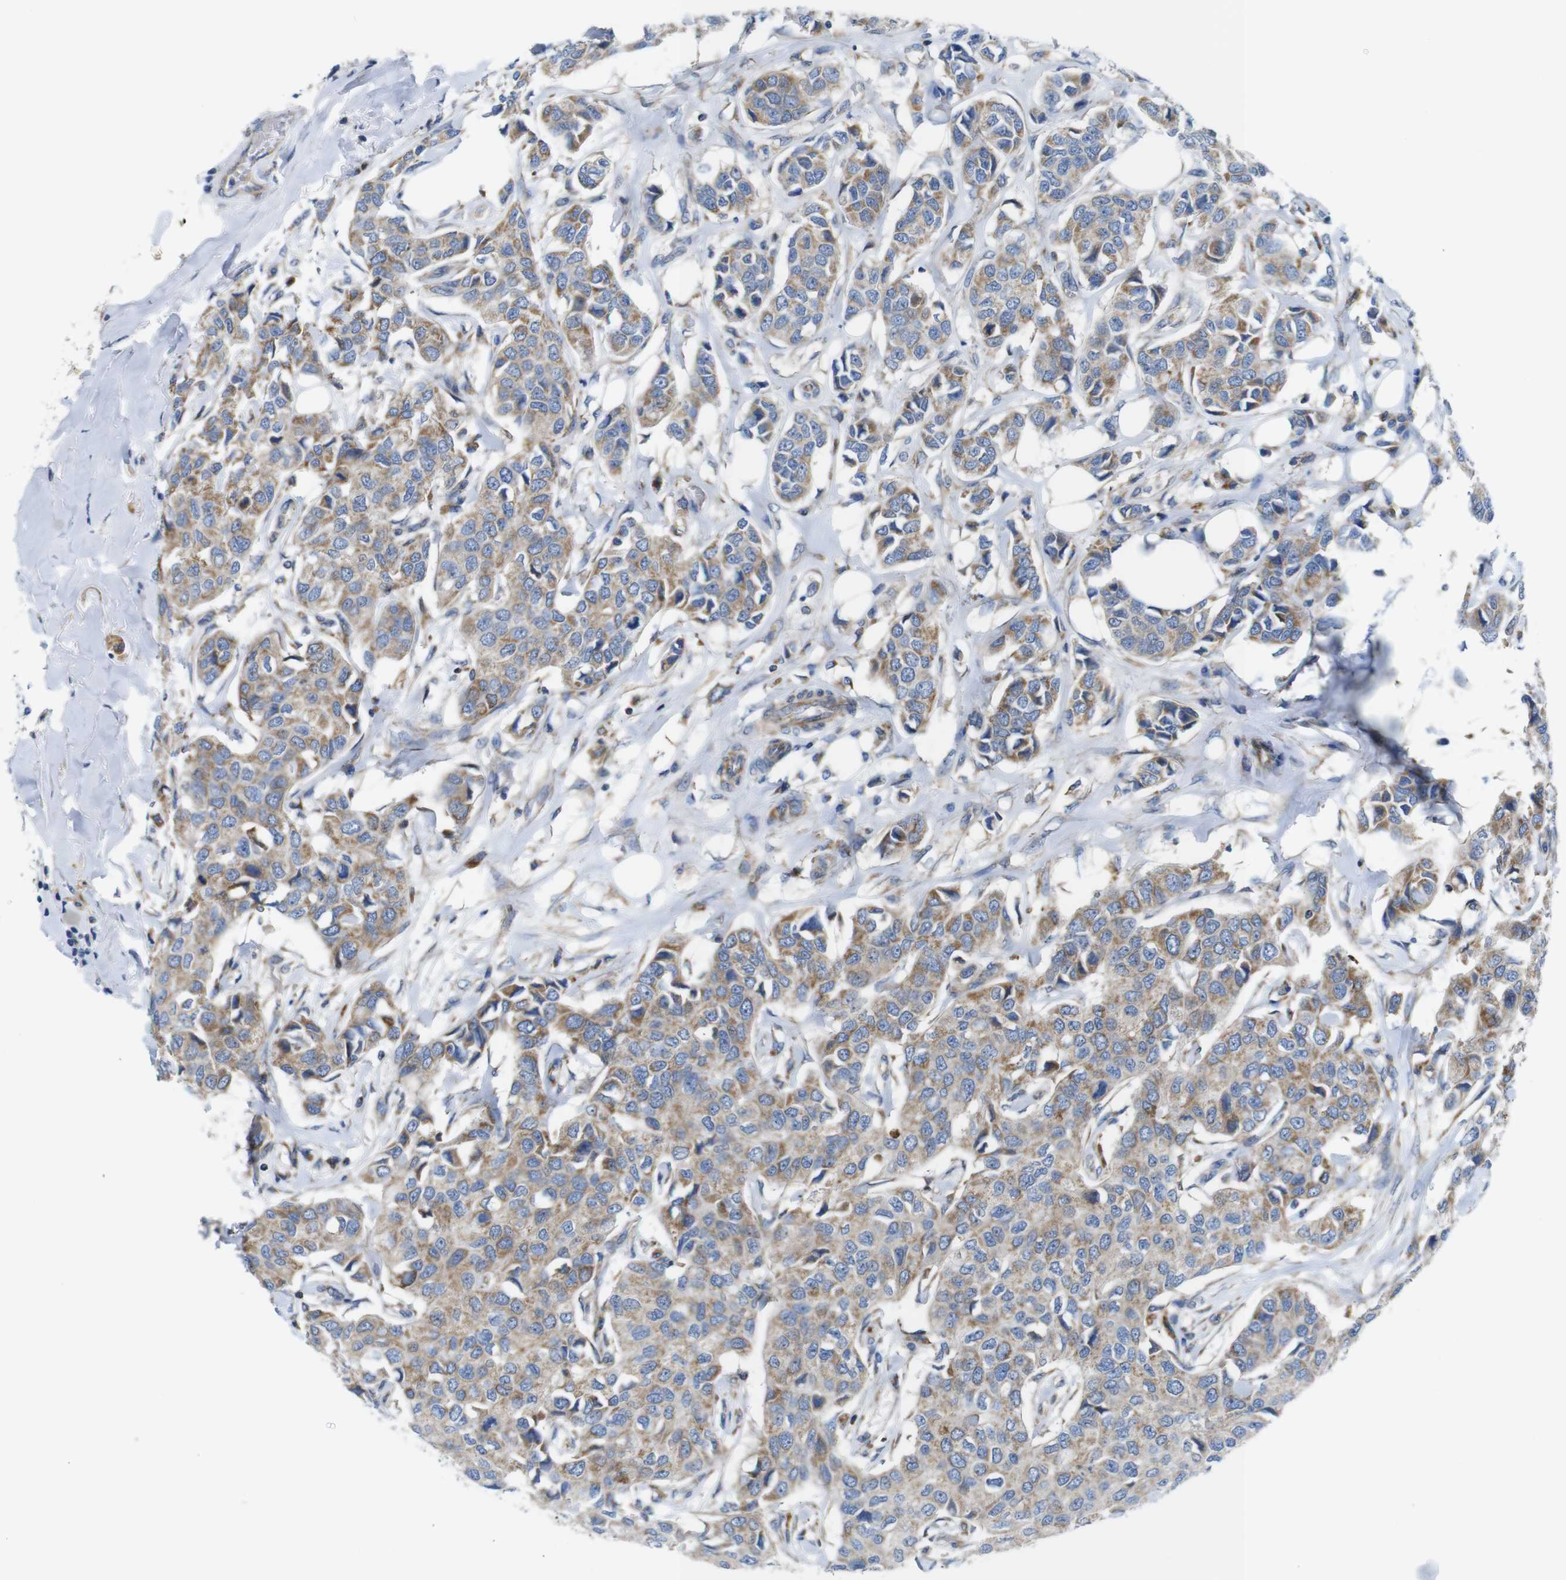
{"staining": {"intensity": "moderate", "quantity": ">75%", "location": "cytoplasmic/membranous"}, "tissue": "breast cancer", "cell_type": "Tumor cells", "image_type": "cancer", "snomed": [{"axis": "morphology", "description": "Duct carcinoma"}, {"axis": "topography", "description": "Breast"}], "caption": "This micrograph reveals IHC staining of breast intraductal carcinoma, with medium moderate cytoplasmic/membranous expression in approximately >75% of tumor cells.", "gene": "PDCD1LG2", "patient": {"sex": "female", "age": 80}}